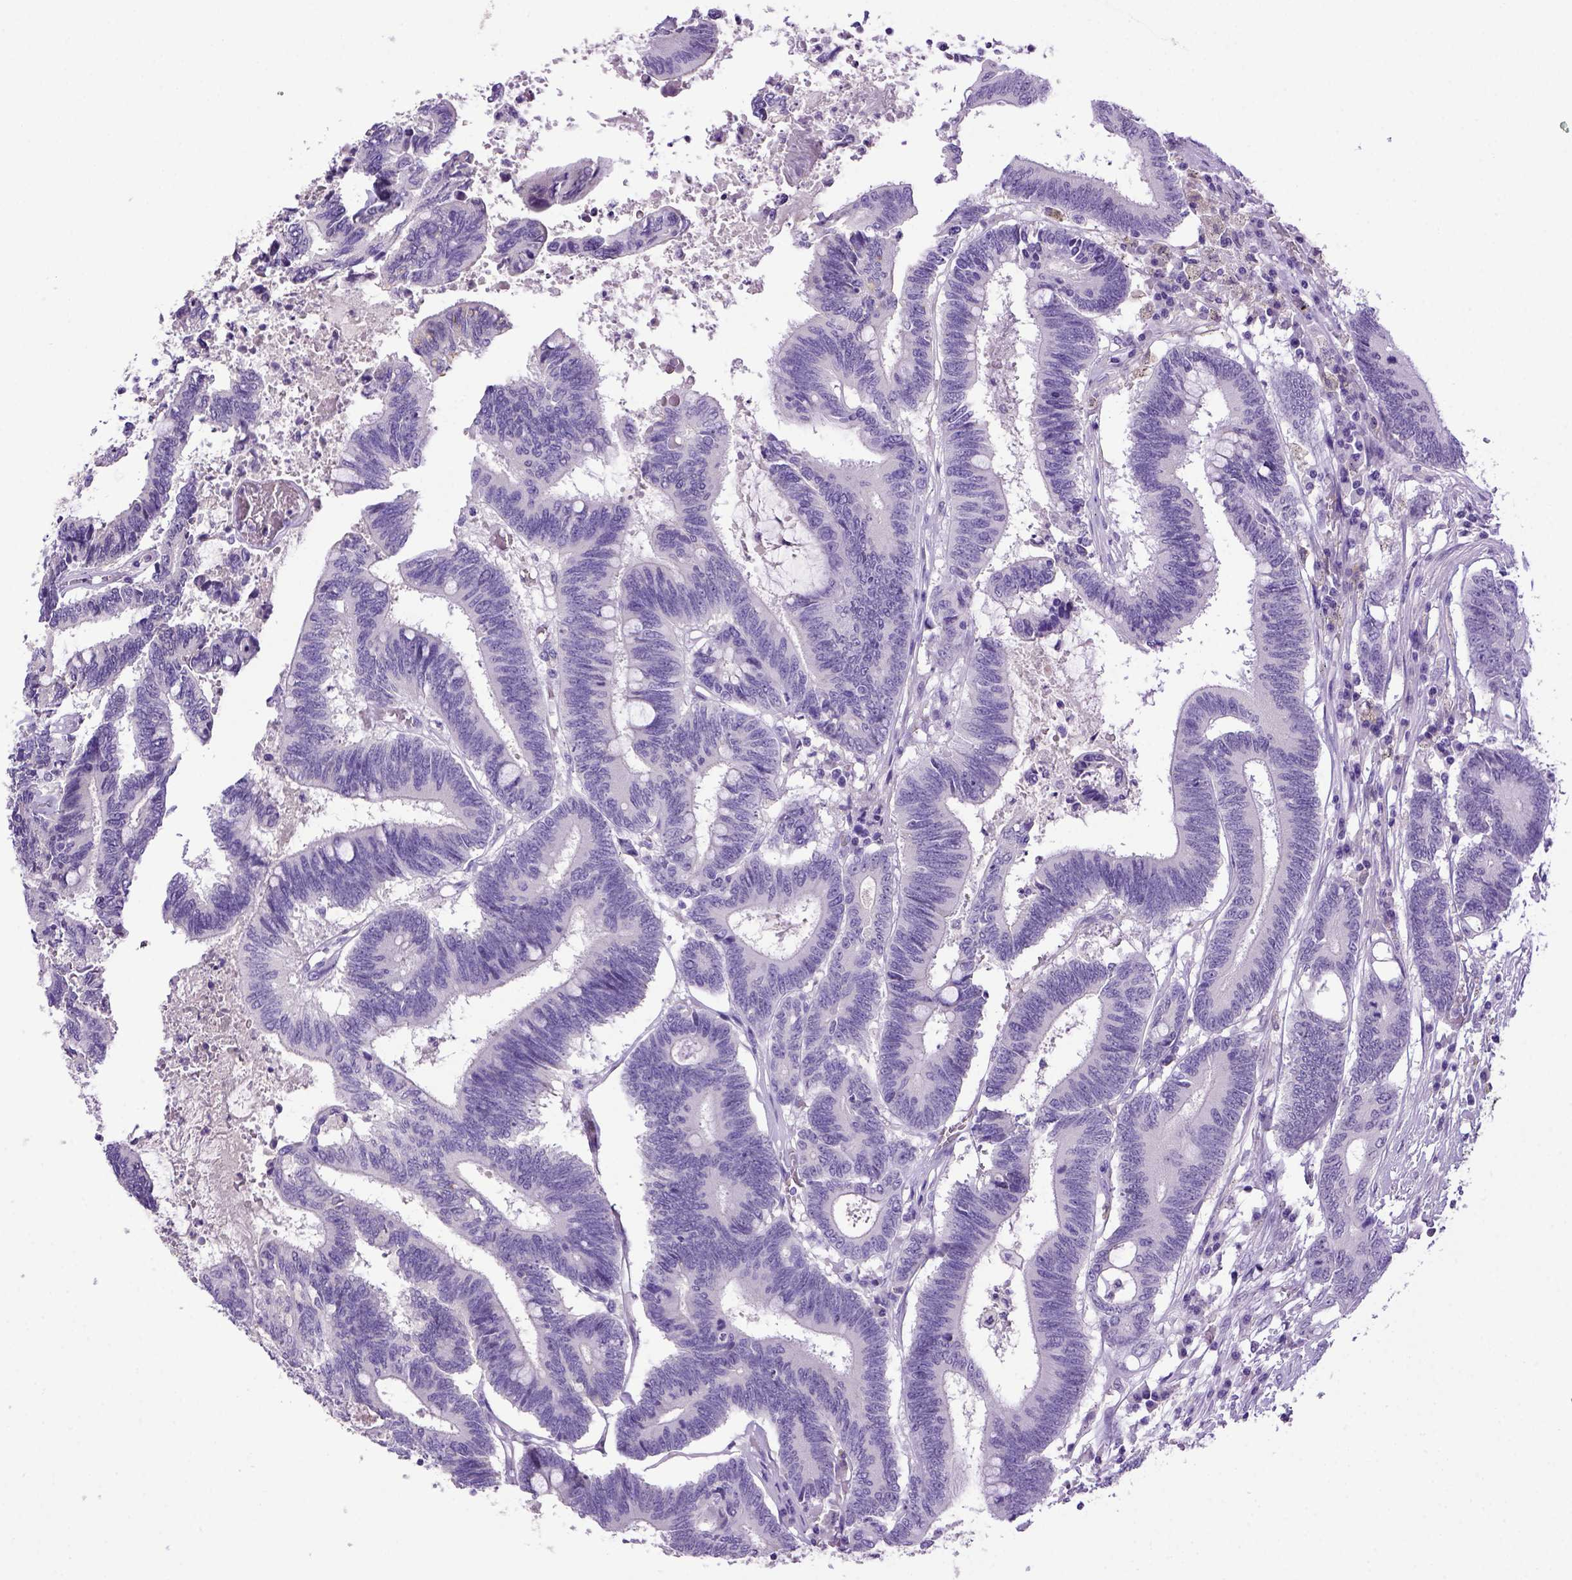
{"staining": {"intensity": "negative", "quantity": "none", "location": "none"}, "tissue": "colorectal cancer", "cell_type": "Tumor cells", "image_type": "cancer", "snomed": [{"axis": "morphology", "description": "Adenocarcinoma, NOS"}, {"axis": "topography", "description": "Rectum"}], "caption": "The IHC image has no significant positivity in tumor cells of colorectal adenocarcinoma tissue.", "gene": "ITIH4", "patient": {"sex": "male", "age": 54}}